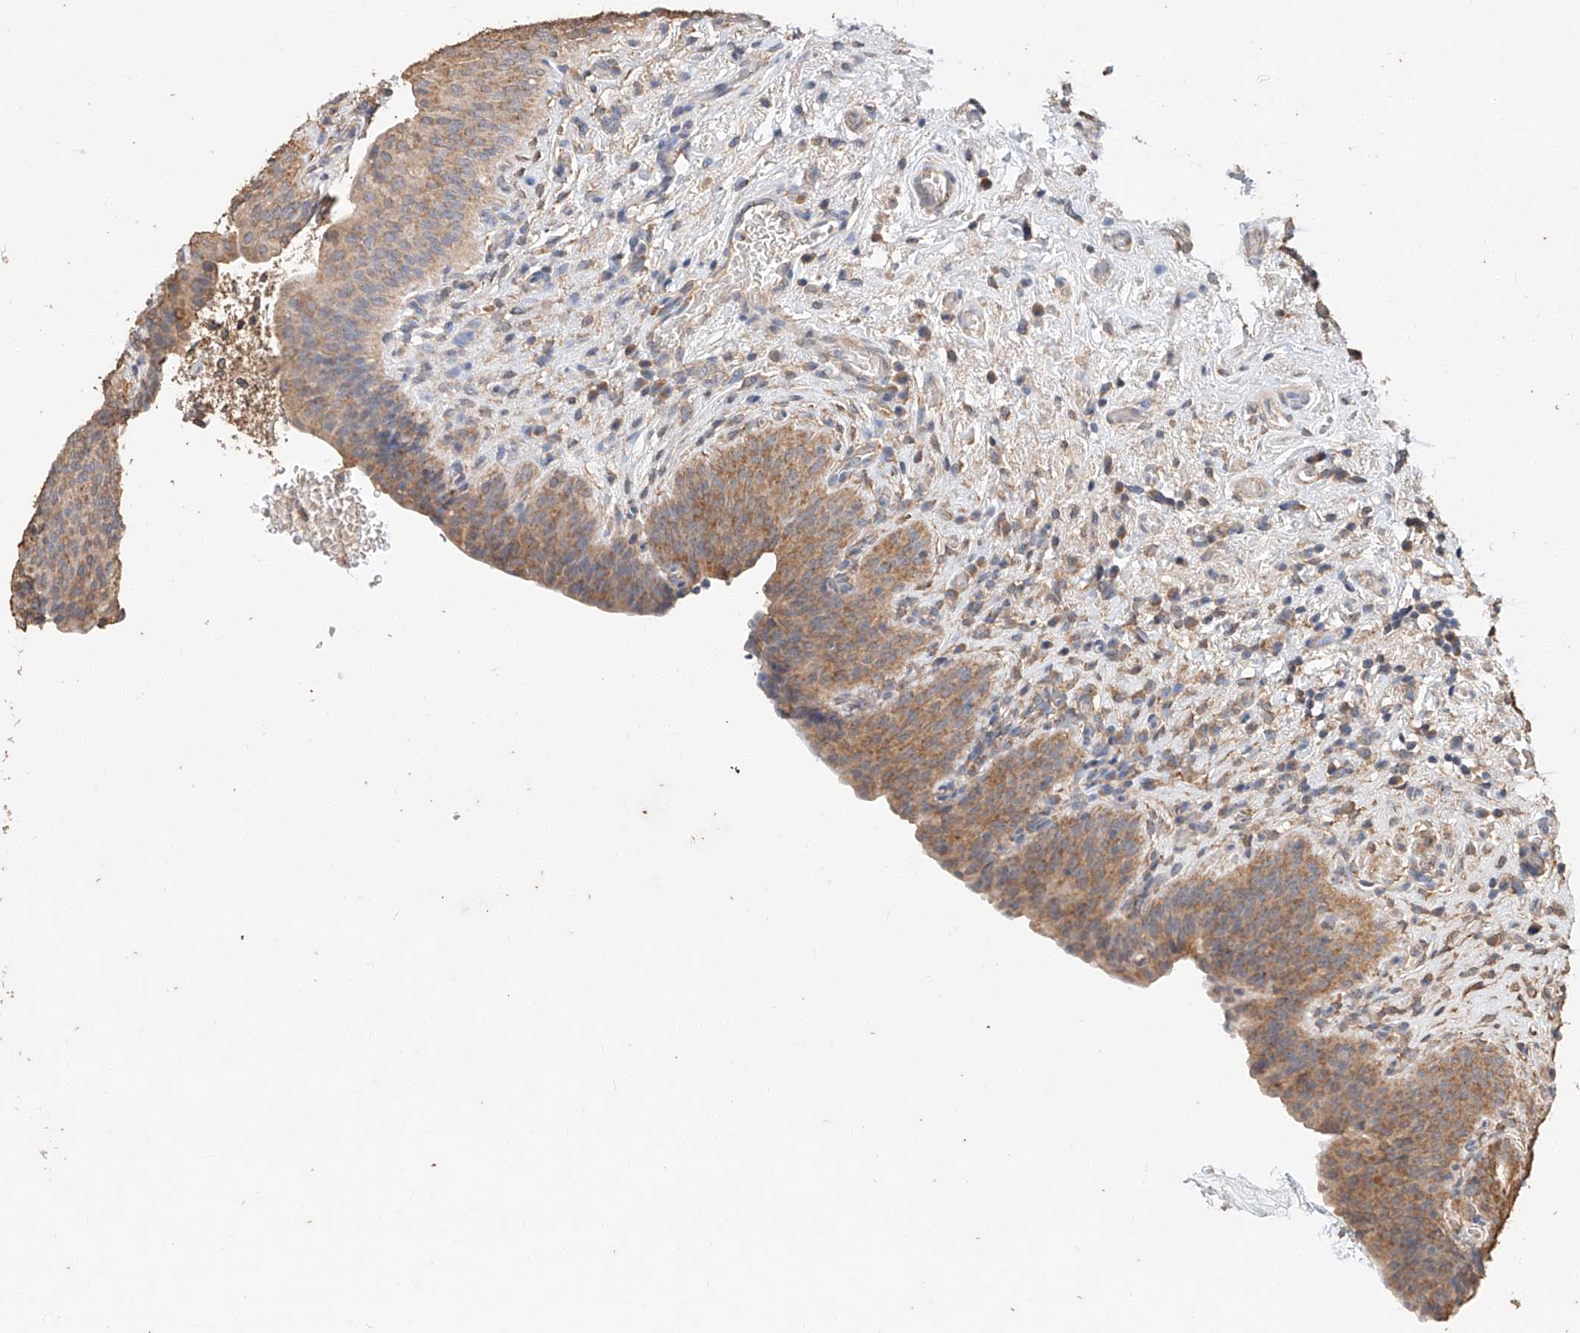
{"staining": {"intensity": "moderate", "quantity": ">75%", "location": "cytoplasmic/membranous"}, "tissue": "urinary bladder", "cell_type": "Urothelial cells", "image_type": "normal", "snomed": [{"axis": "morphology", "description": "Normal tissue, NOS"}, {"axis": "topography", "description": "Urinary bladder"}], "caption": "The immunohistochemical stain shows moderate cytoplasmic/membranous positivity in urothelial cells of normal urinary bladder. (DAB (3,3'-diaminobenzidine) IHC, brown staining for protein, blue staining for nuclei).", "gene": "CERS4", "patient": {"sex": "male", "age": 83}}